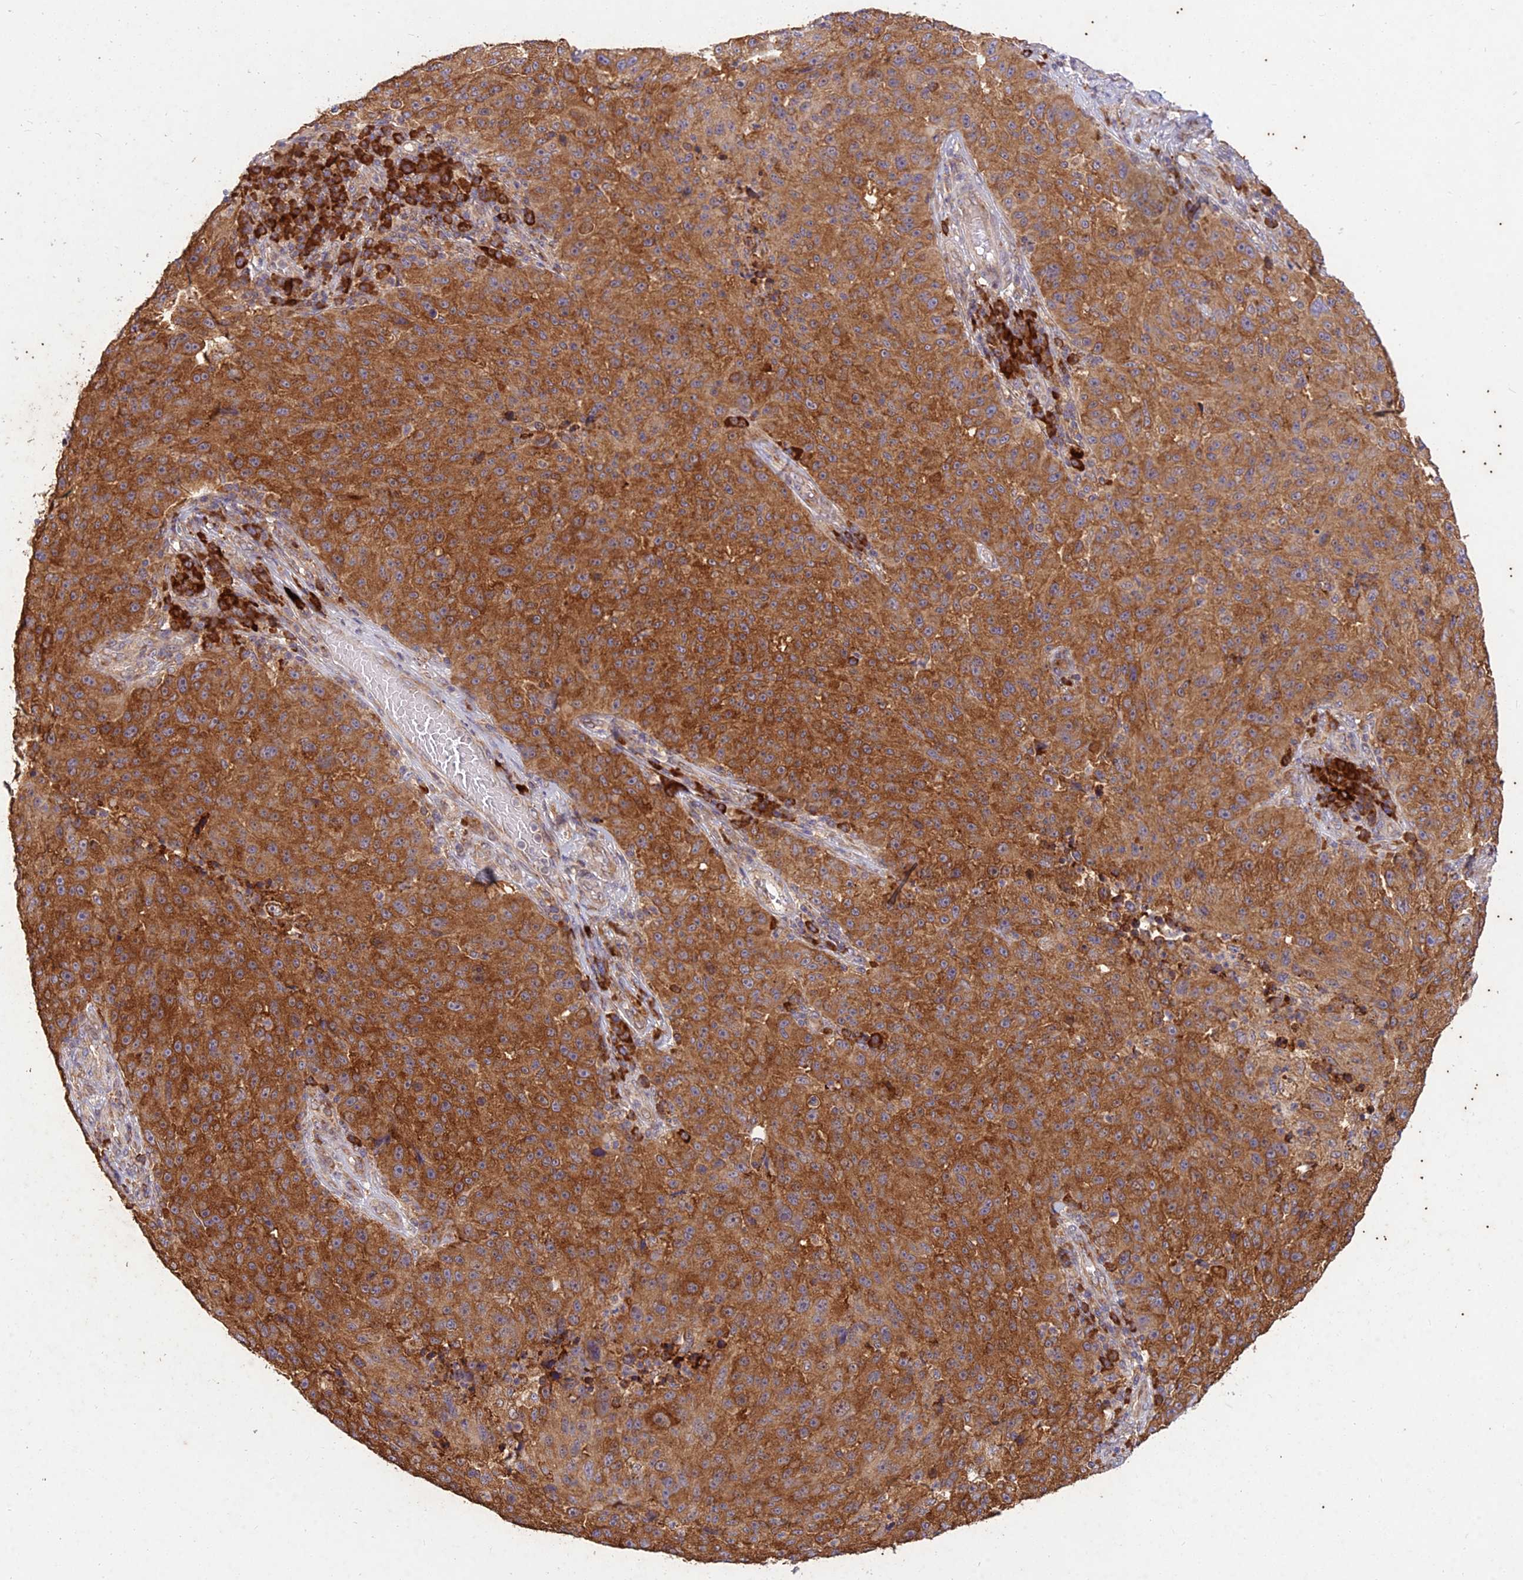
{"staining": {"intensity": "moderate", "quantity": ">75%", "location": "cytoplasmic/membranous"}, "tissue": "melanoma", "cell_type": "Tumor cells", "image_type": "cancer", "snomed": [{"axis": "morphology", "description": "Malignant melanoma, NOS"}, {"axis": "topography", "description": "Skin"}], "caption": "DAB immunohistochemical staining of melanoma shows moderate cytoplasmic/membranous protein positivity in approximately >75% of tumor cells.", "gene": "NXNL2", "patient": {"sex": "male", "age": 53}}